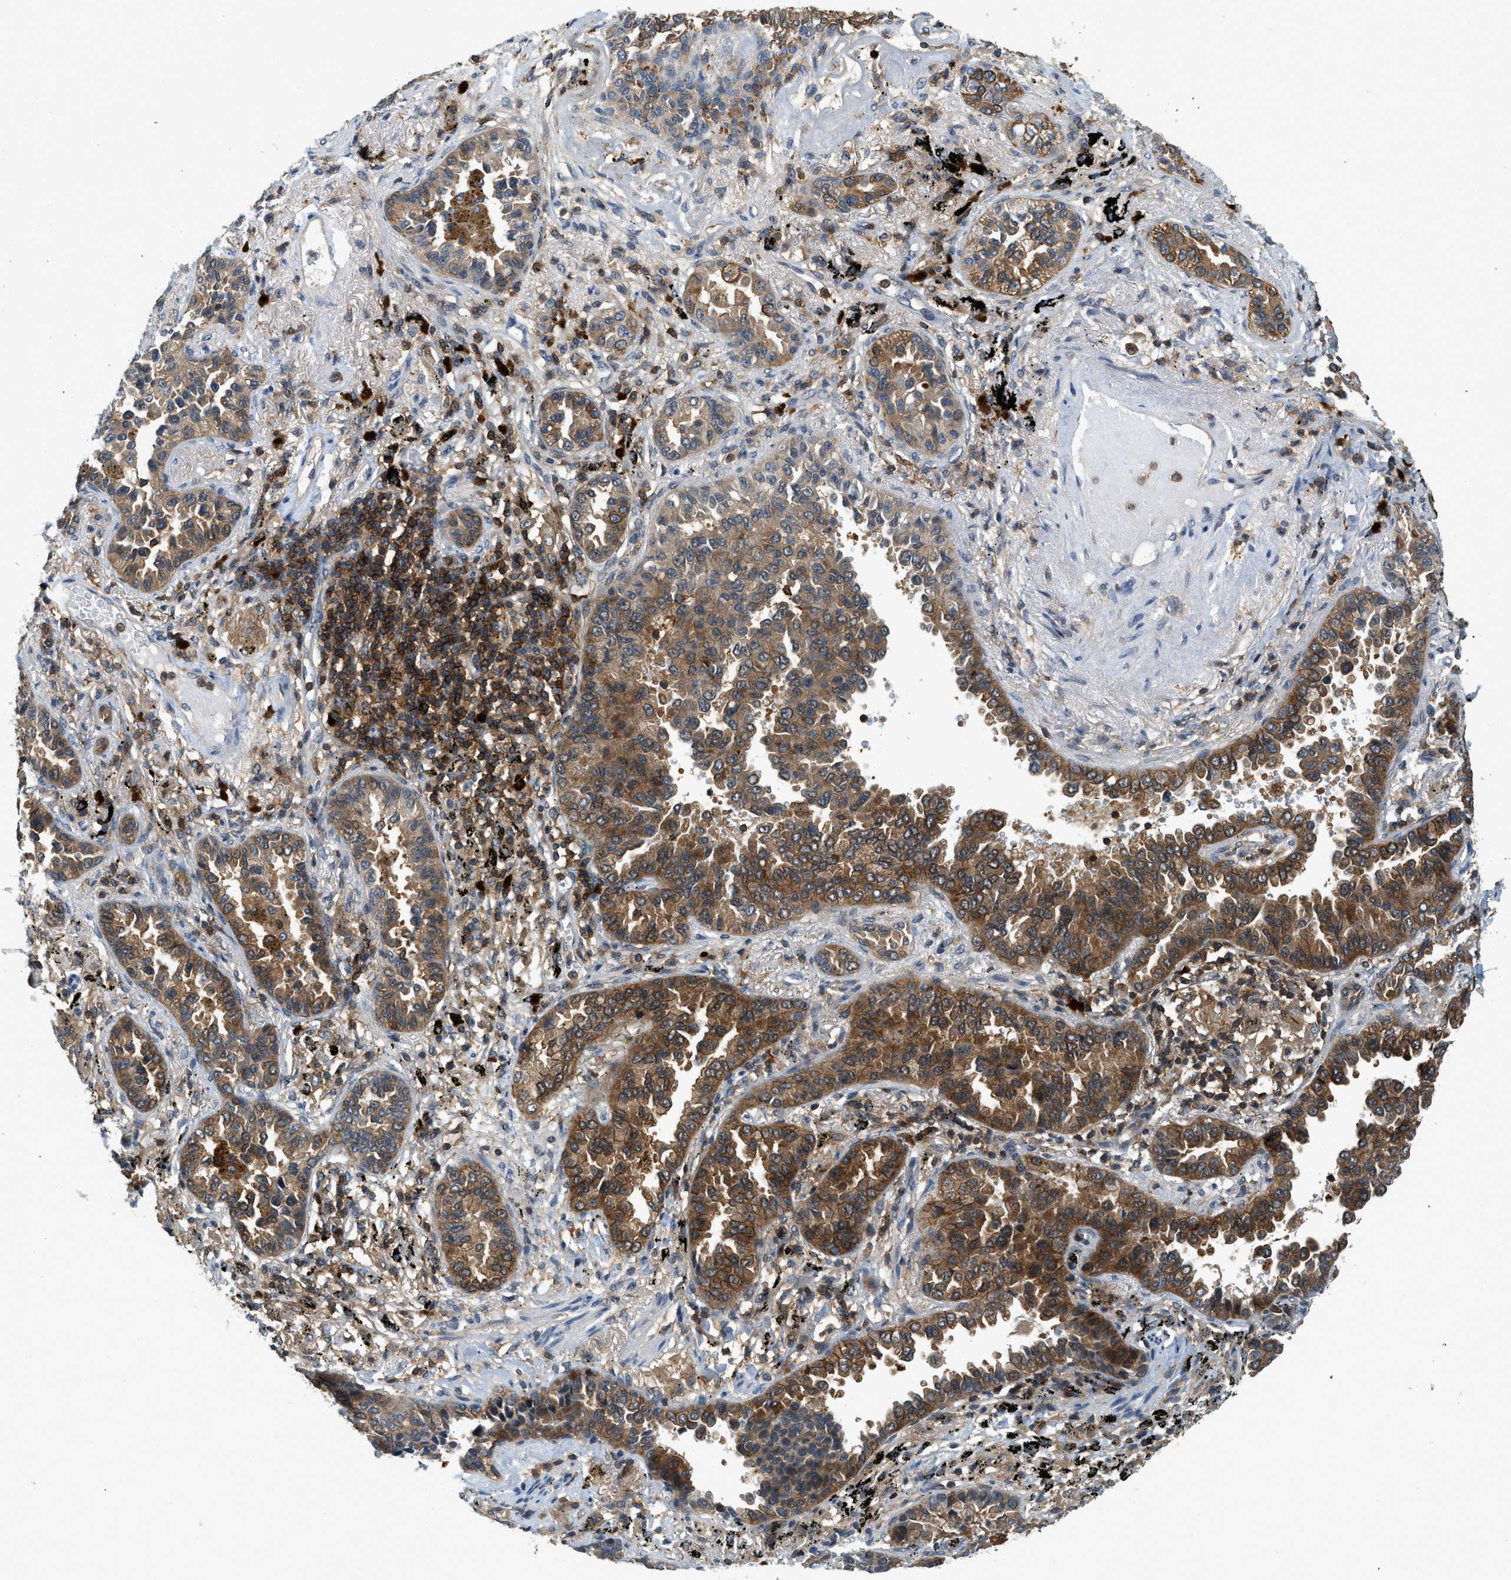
{"staining": {"intensity": "moderate", "quantity": ">75%", "location": "cytoplasmic/membranous"}, "tissue": "lung cancer", "cell_type": "Tumor cells", "image_type": "cancer", "snomed": [{"axis": "morphology", "description": "Normal tissue, NOS"}, {"axis": "morphology", "description": "Adenocarcinoma, NOS"}, {"axis": "topography", "description": "Lung"}], "caption": "Human lung adenocarcinoma stained with a protein marker reveals moderate staining in tumor cells.", "gene": "GMPPB", "patient": {"sex": "male", "age": 59}}